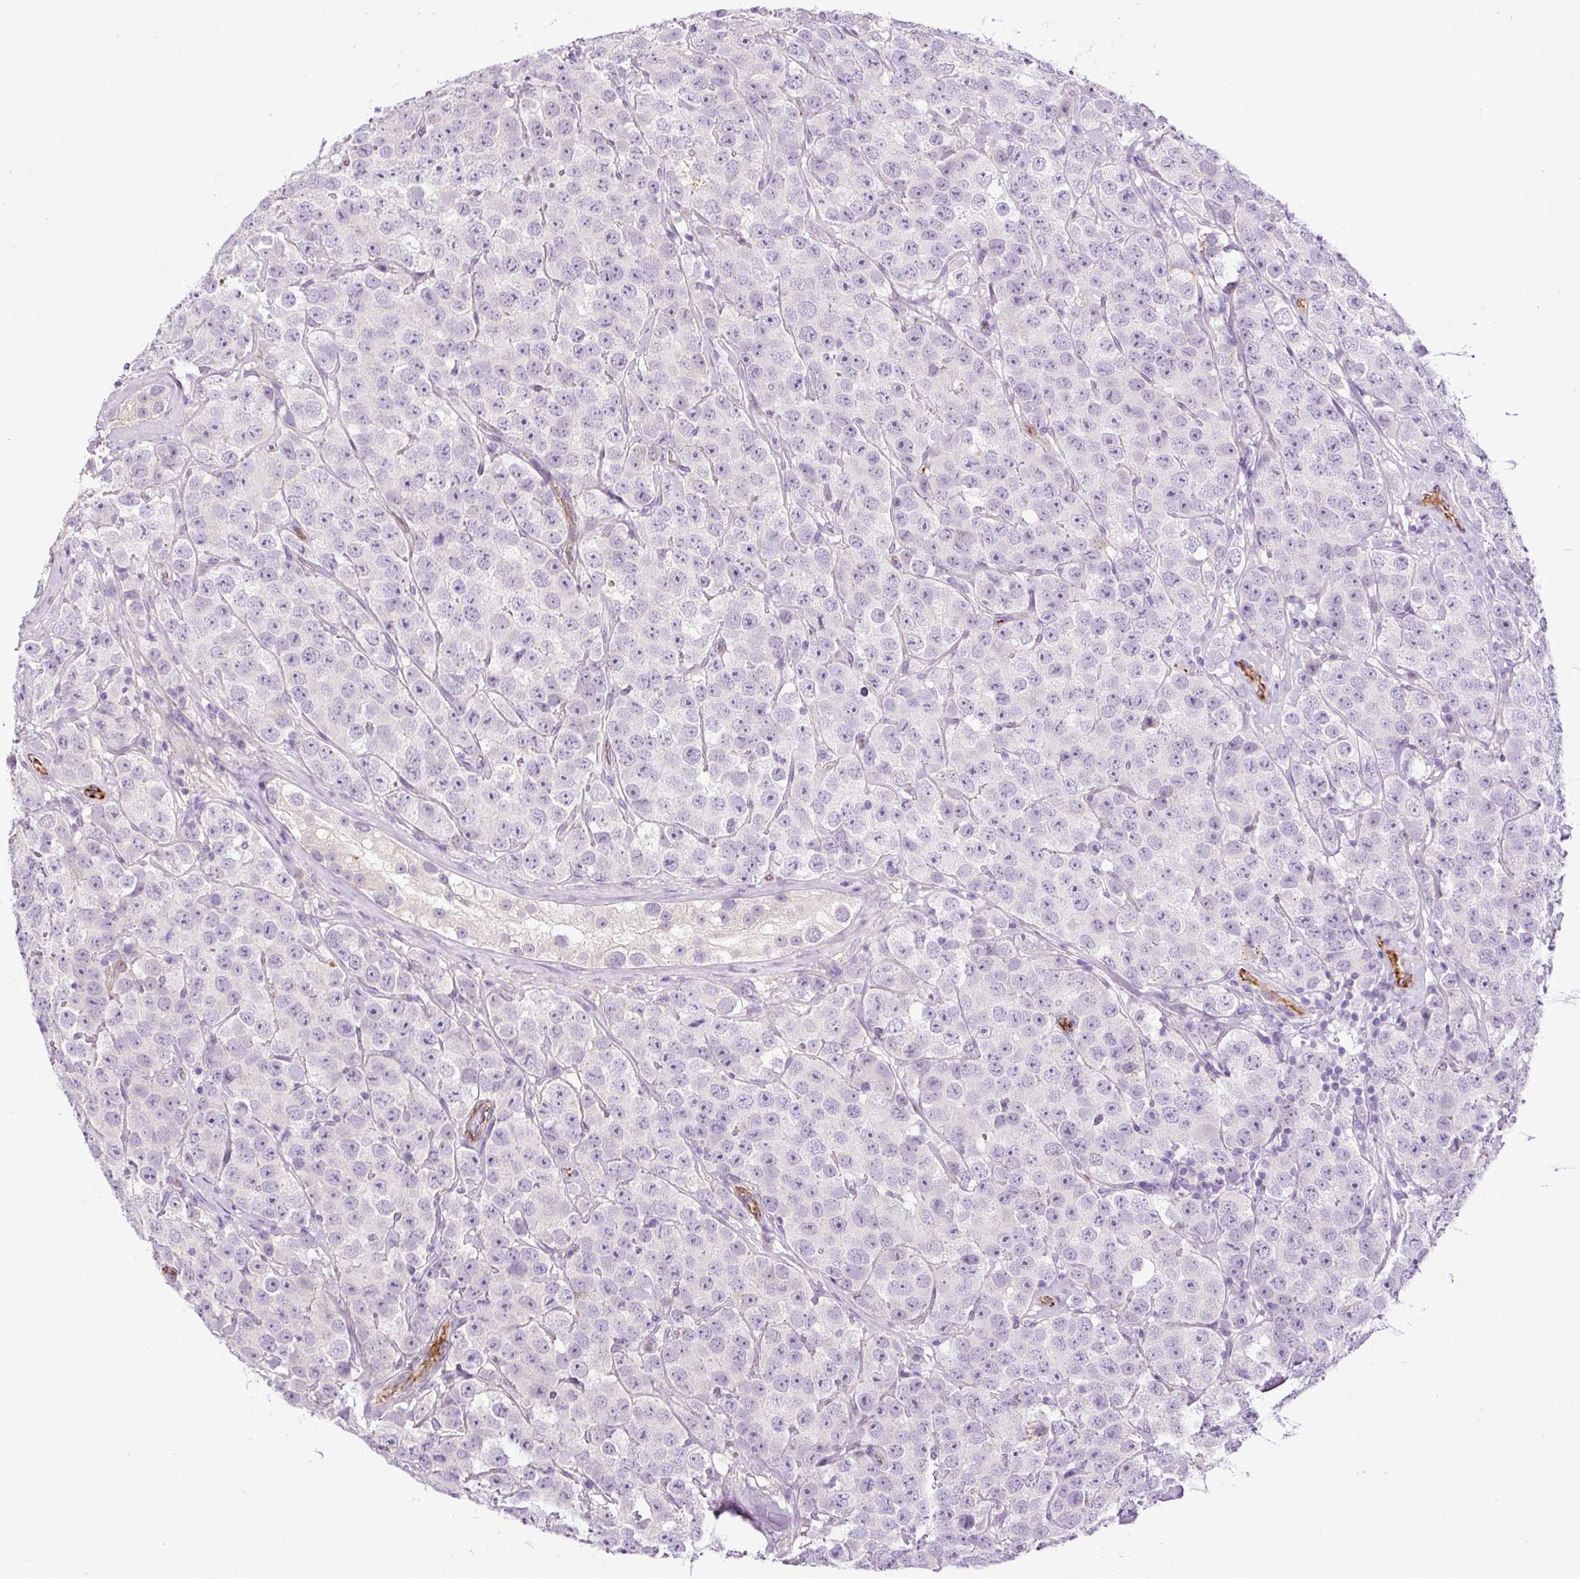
{"staining": {"intensity": "negative", "quantity": "none", "location": "none"}, "tissue": "testis cancer", "cell_type": "Tumor cells", "image_type": "cancer", "snomed": [{"axis": "morphology", "description": "Seminoma, NOS"}, {"axis": "topography", "description": "Testis"}], "caption": "A micrograph of testis seminoma stained for a protein reveals no brown staining in tumor cells. Brightfield microscopy of immunohistochemistry (IHC) stained with DAB (3,3'-diaminobenzidine) (brown) and hematoxylin (blue), captured at high magnification.", "gene": "LEFTY2", "patient": {"sex": "male", "age": 28}}